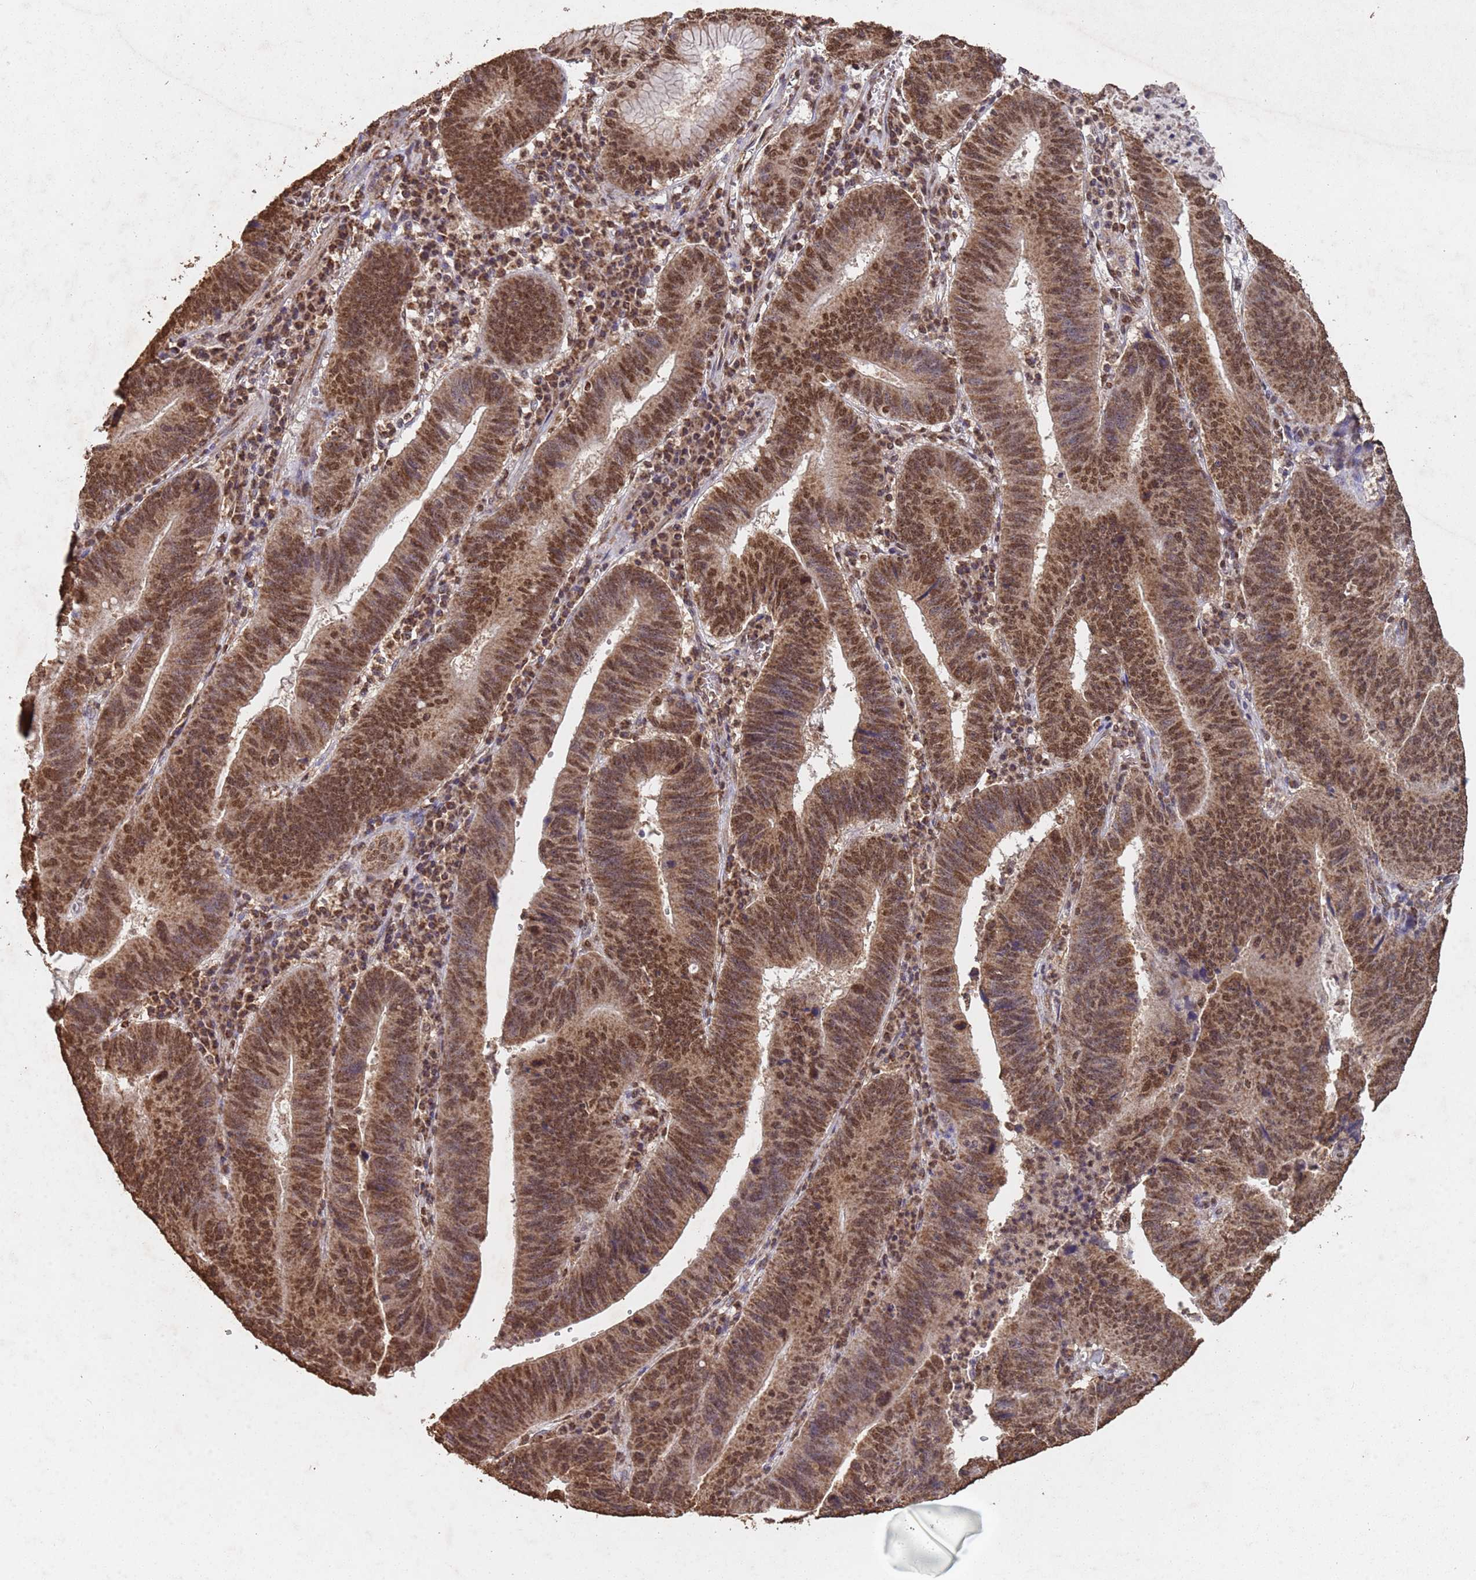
{"staining": {"intensity": "moderate", "quantity": ">75%", "location": "cytoplasmic/membranous,nuclear"}, "tissue": "stomach cancer", "cell_type": "Tumor cells", "image_type": "cancer", "snomed": [{"axis": "morphology", "description": "Adenocarcinoma, NOS"}, {"axis": "topography", "description": "Stomach"}], "caption": "The immunohistochemical stain highlights moderate cytoplasmic/membranous and nuclear positivity in tumor cells of stomach cancer (adenocarcinoma) tissue.", "gene": "HDAC10", "patient": {"sex": "male", "age": 59}}